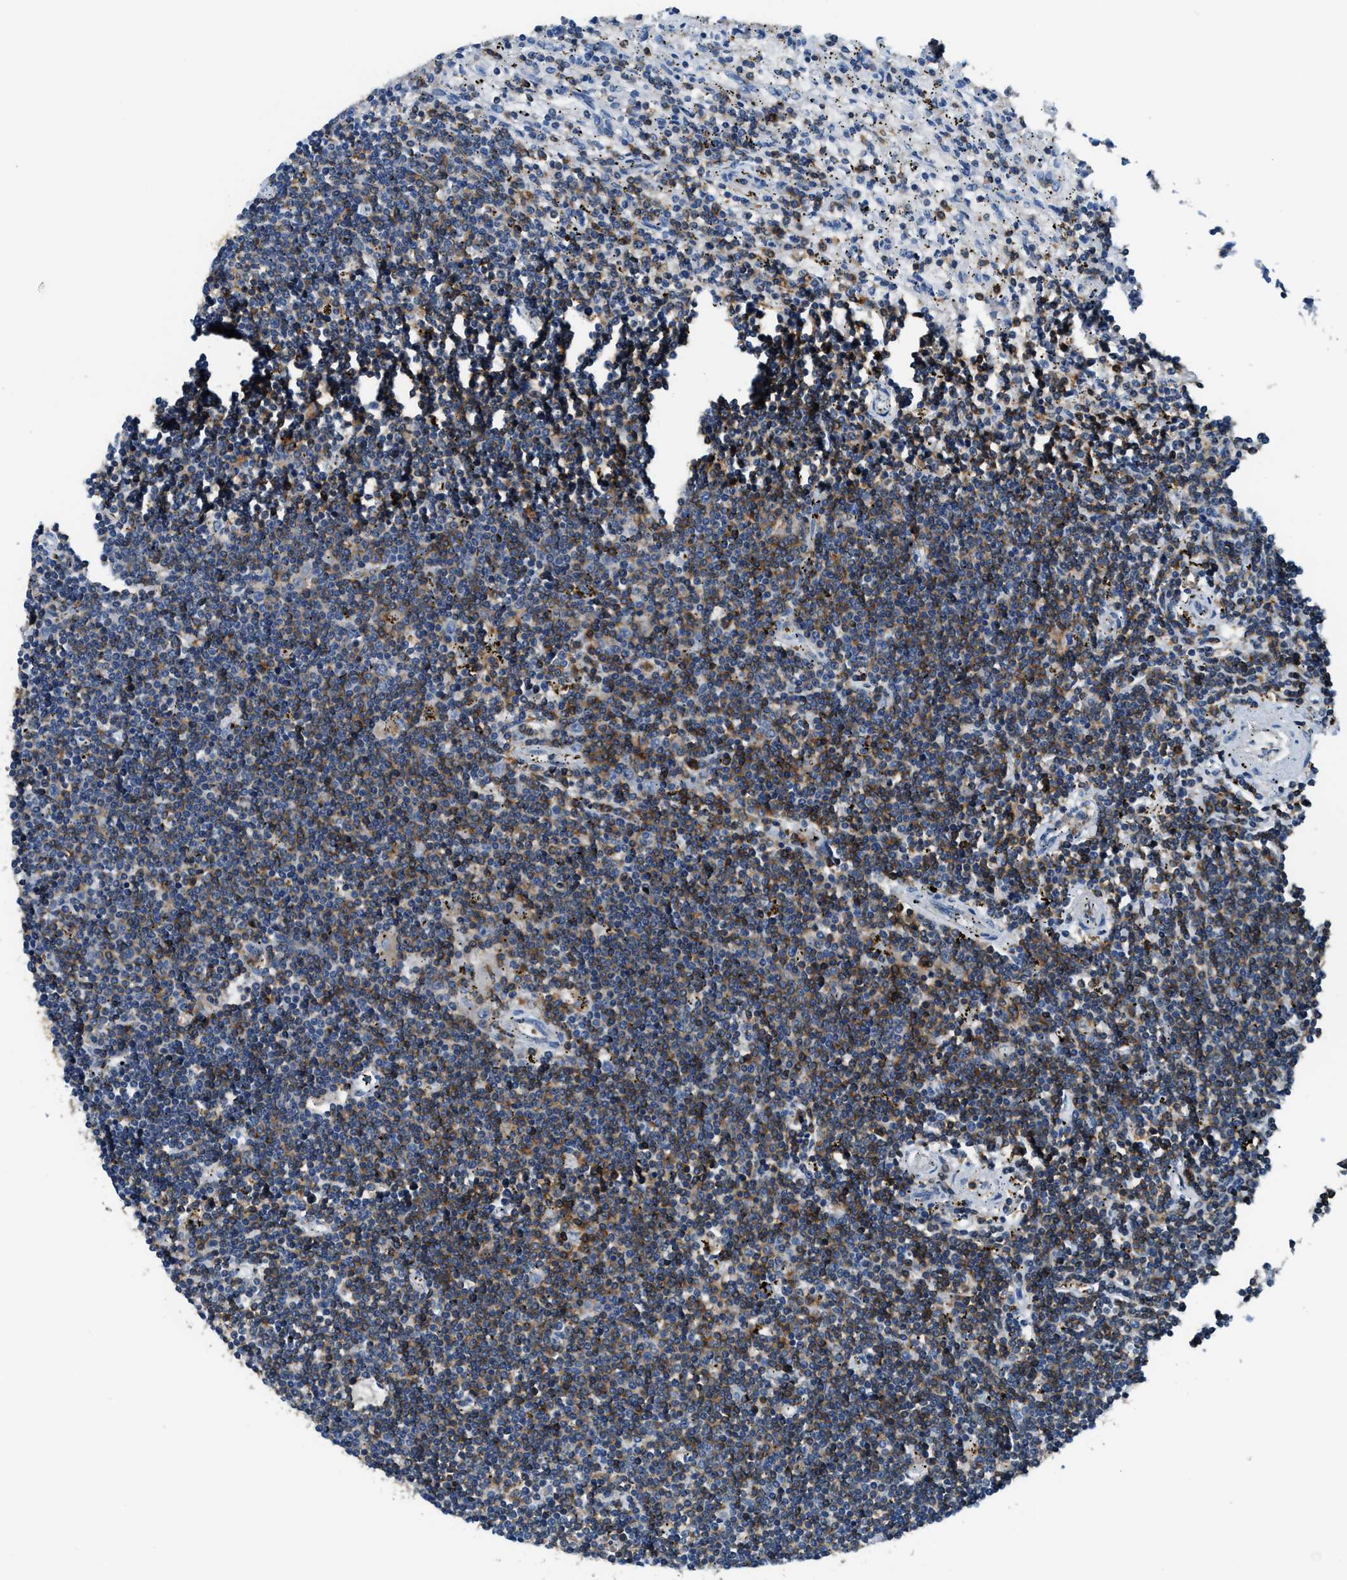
{"staining": {"intensity": "moderate", "quantity": "<25%", "location": "cytoplasmic/membranous"}, "tissue": "lymphoma", "cell_type": "Tumor cells", "image_type": "cancer", "snomed": [{"axis": "morphology", "description": "Malignant lymphoma, non-Hodgkin's type, Low grade"}, {"axis": "topography", "description": "Spleen"}], "caption": "A histopathology image of low-grade malignant lymphoma, non-Hodgkin's type stained for a protein displays moderate cytoplasmic/membranous brown staining in tumor cells.", "gene": "MYO1G", "patient": {"sex": "male", "age": 76}}